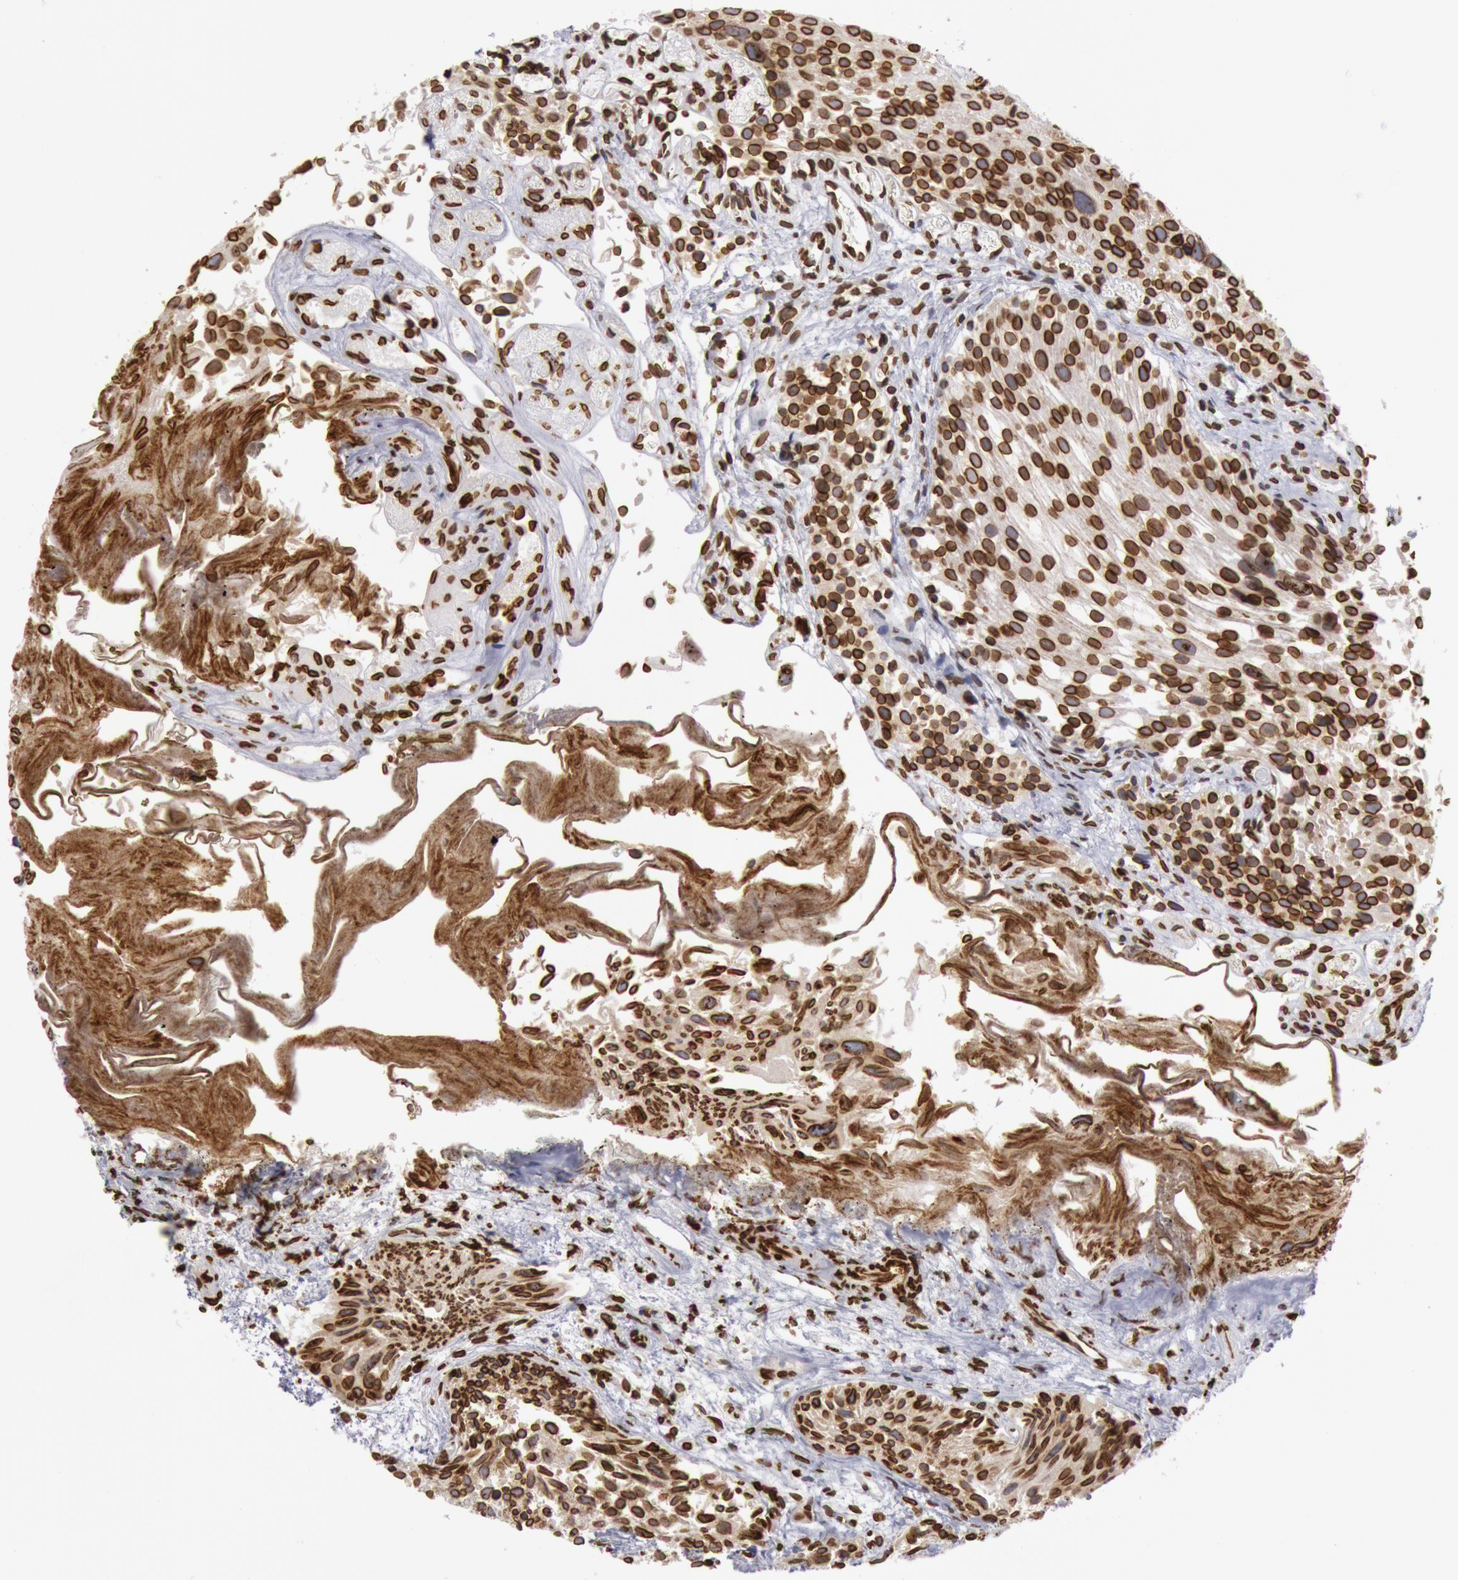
{"staining": {"intensity": "strong", "quantity": ">75%", "location": "cytoplasmic/membranous,nuclear"}, "tissue": "urothelial cancer", "cell_type": "Tumor cells", "image_type": "cancer", "snomed": [{"axis": "morphology", "description": "Urothelial carcinoma, High grade"}, {"axis": "topography", "description": "Urinary bladder"}], "caption": "IHC staining of urothelial cancer, which demonstrates high levels of strong cytoplasmic/membranous and nuclear staining in about >75% of tumor cells indicating strong cytoplasmic/membranous and nuclear protein staining. The staining was performed using DAB (brown) for protein detection and nuclei were counterstained in hematoxylin (blue).", "gene": "SUN2", "patient": {"sex": "female", "age": 78}}